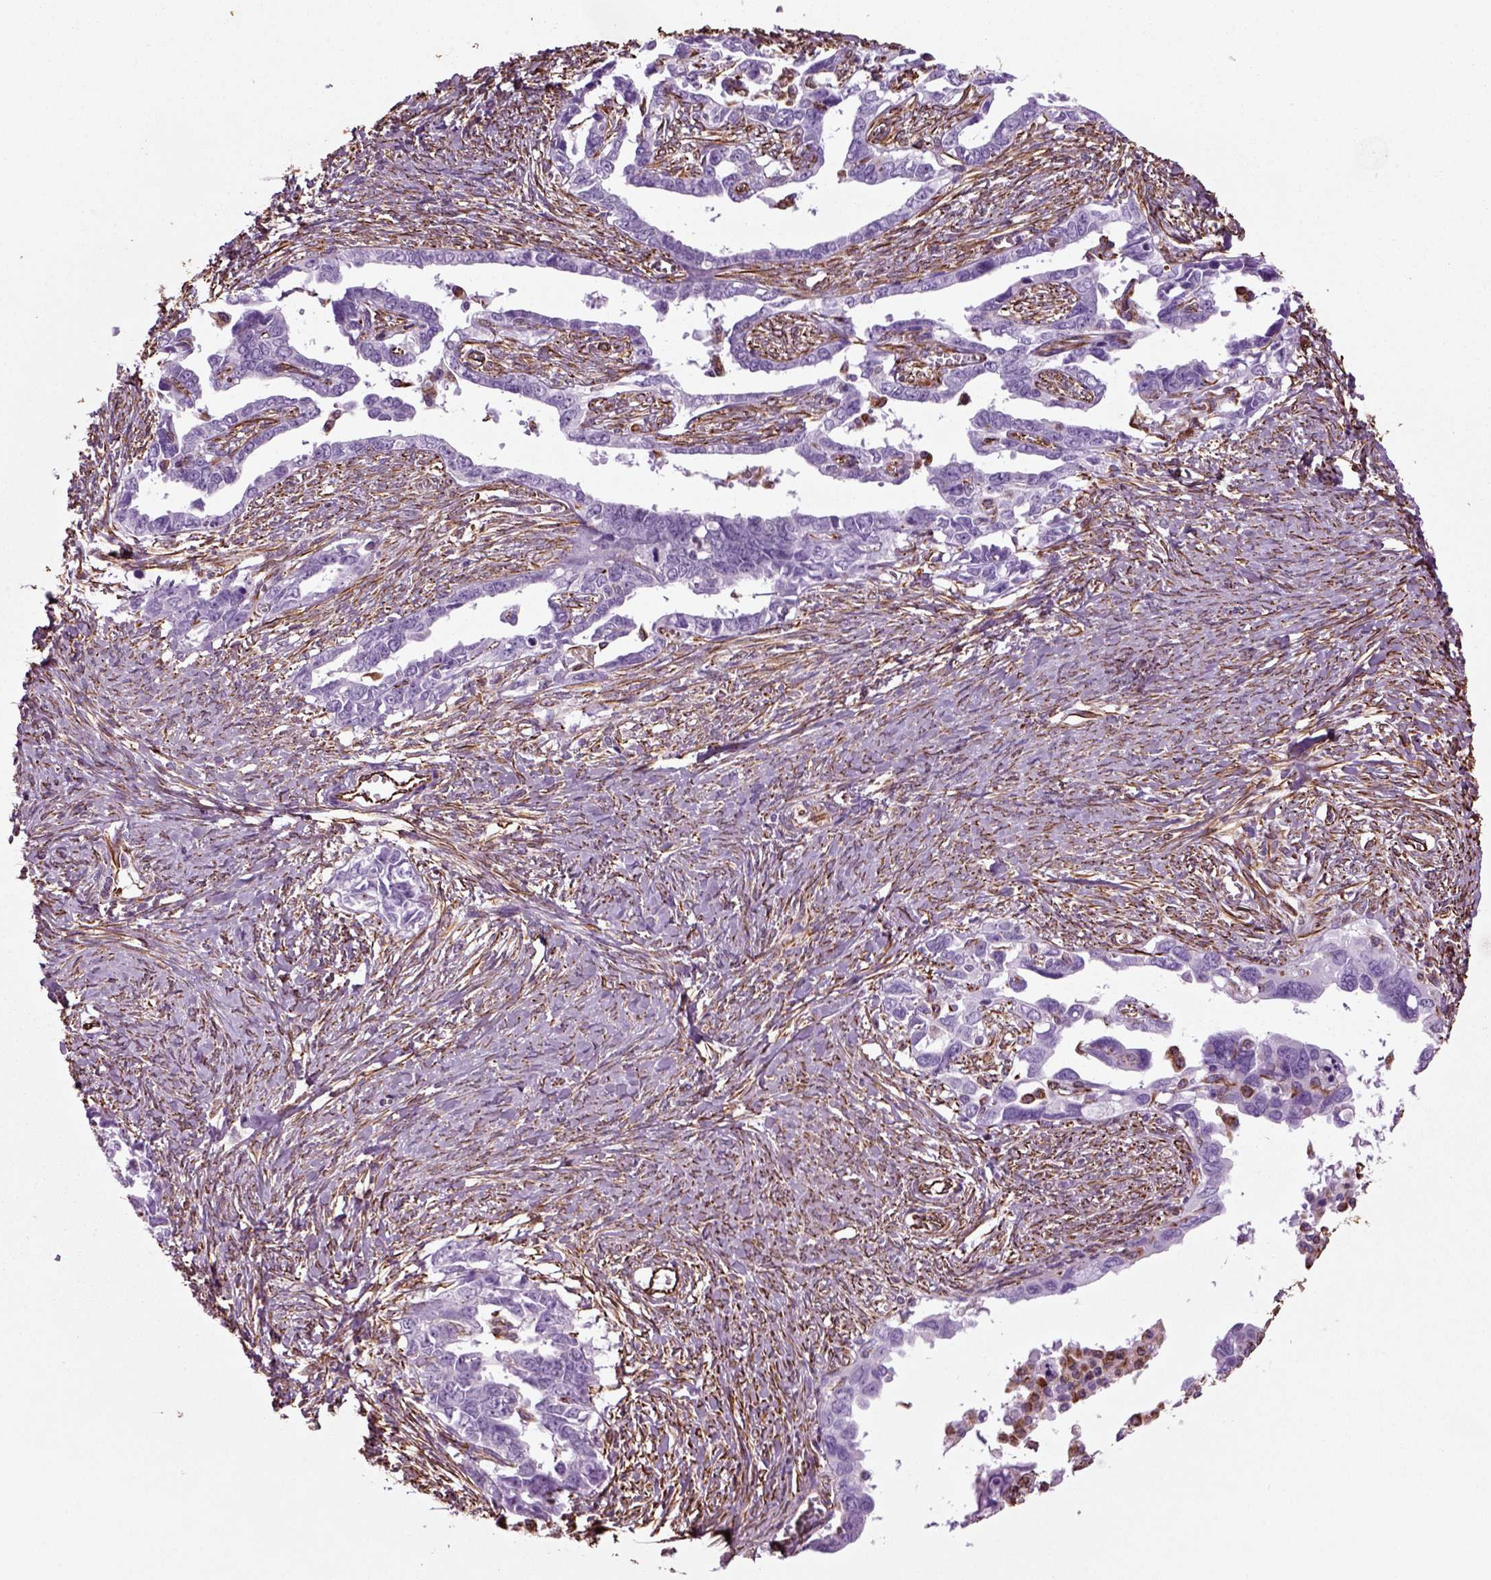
{"staining": {"intensity": "negative", "quantity": "none", "location": "none"}, "tissue": "ovarian cancer", "cell_type": "Tumor cells", "image_type": "cancer", "snomed": [{"axis": "morphology", "description": "Cystadenocarcinoma, serous, NOS"}, {"axis": "topography", "description": "Ovary"}], "caption": "This image is of ovarian cancer stained with IHC to label a protein in brown with the nuclei are counter-stained blue. There is no staining in tumor cells.", "gene": "ACER3", "patient": {"sex": "female", "age": 69}}